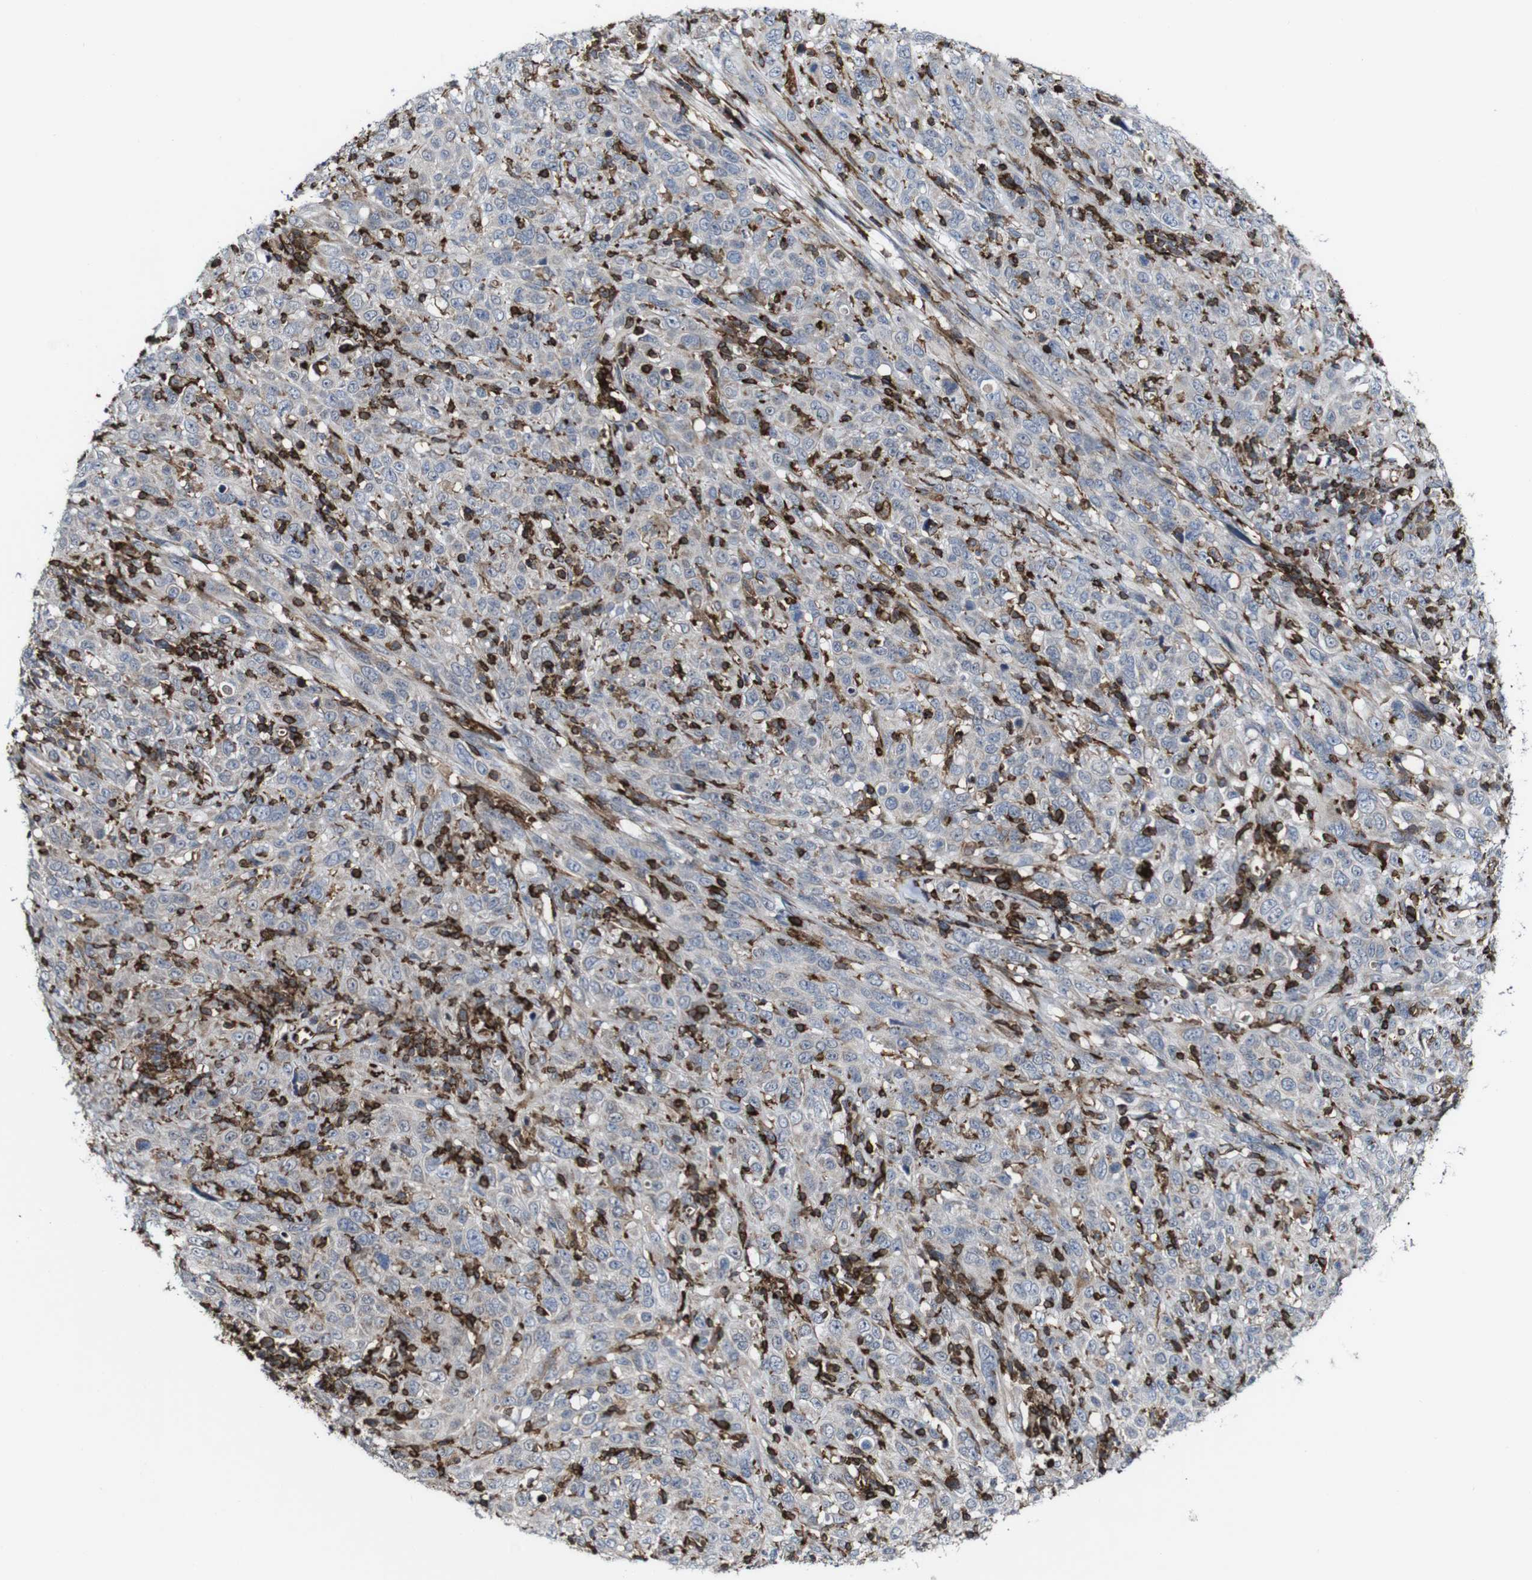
{"staining": {"intensity": "negative", "quantity": "none", "location": "none"}, "tissue": "cervical cancer", "cell_type": "Tumor cells", "image_type": "cancer", "snomed": [{"axis": "morphology", "description": "Squamous cell carcinoma, NOS"}, {"axis": "topography", "description": "Cervix"}], "caption": "The histopathology image reveals no significant staining in tumor cells of cervical cancer. Brightfield microscopy of IHC stained with DAB (3,3'-diaminobenzidine) (brown) and hematoxylin (blue), captured at high magnification.", "gene": "JAK2", "patient": {"sex": "female", "age": 46}}